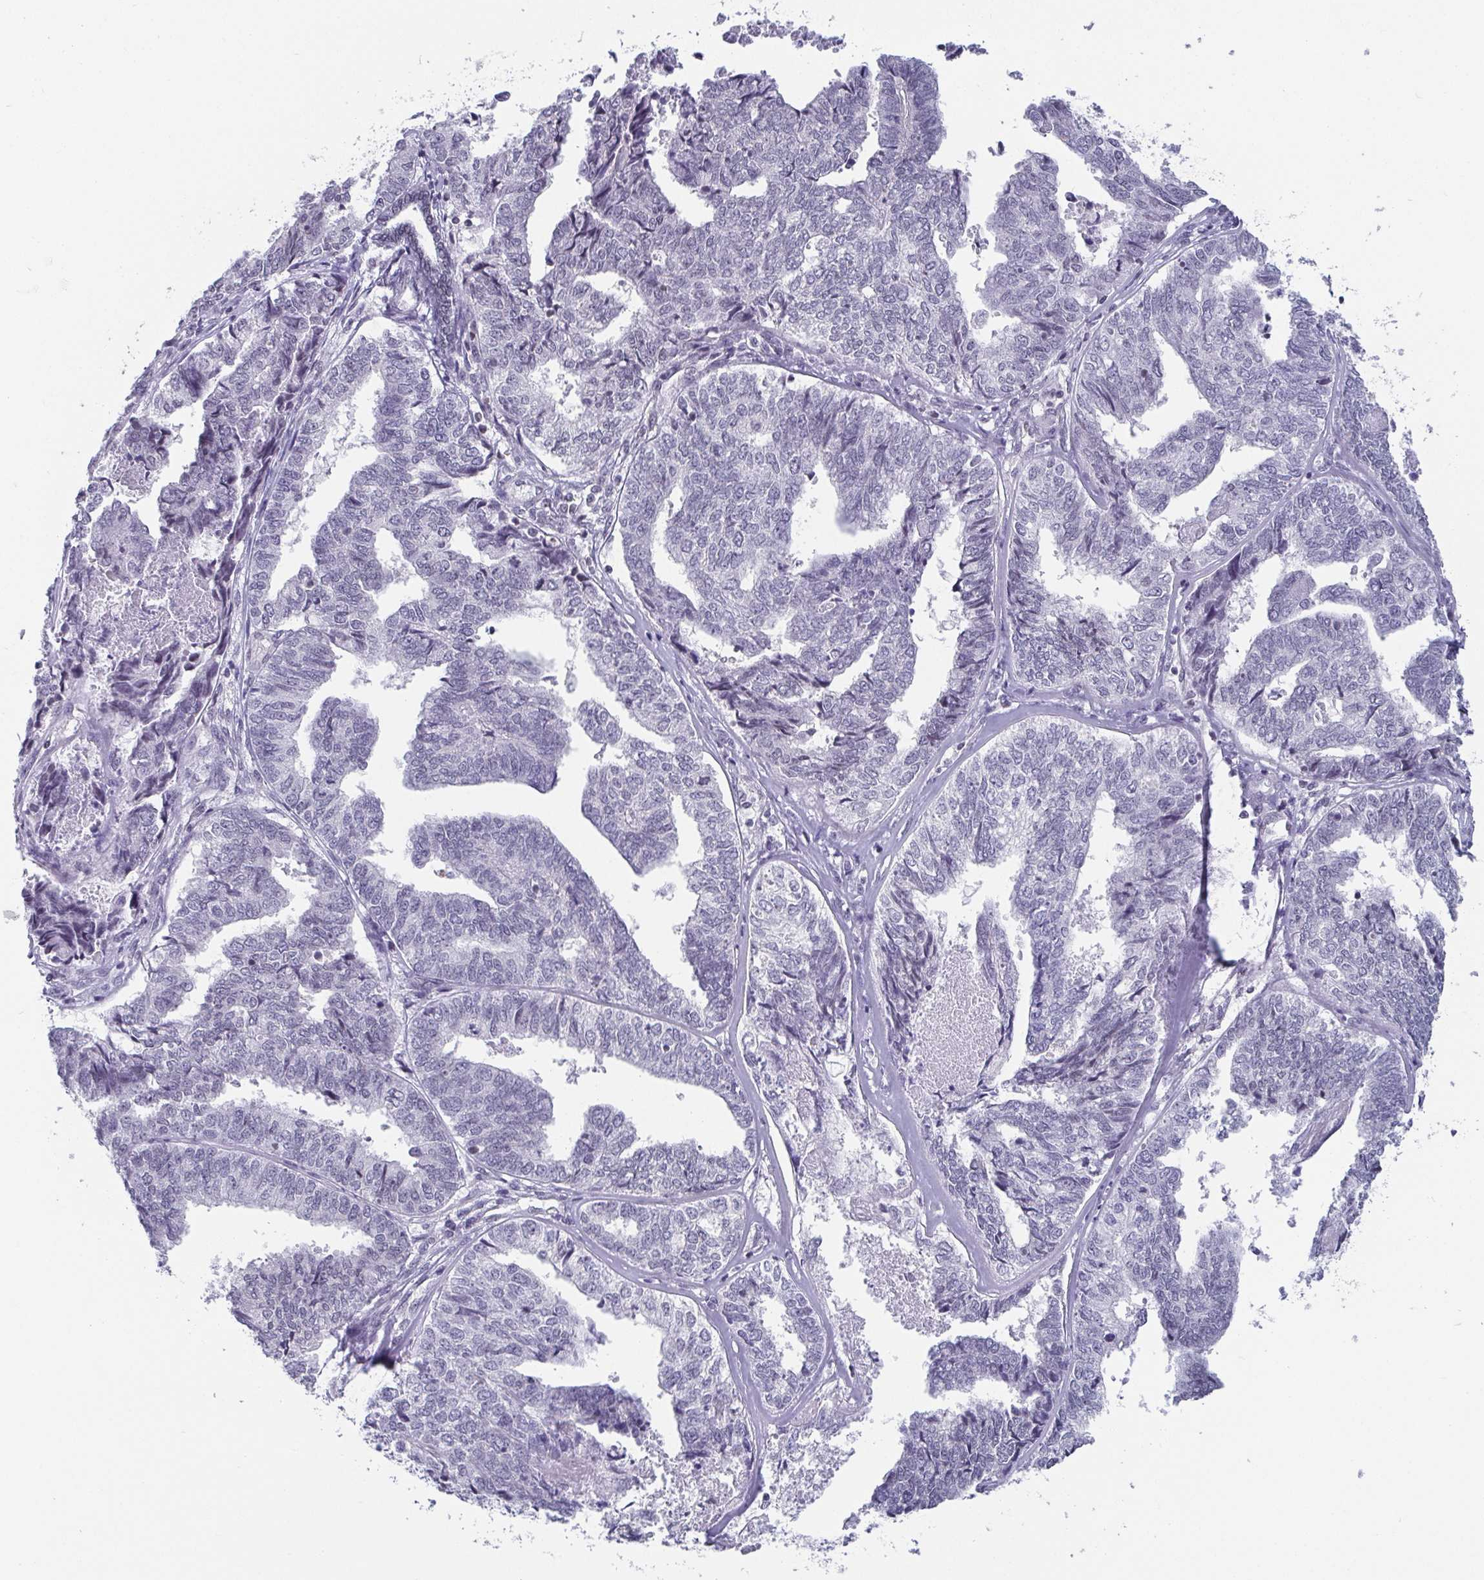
{"staining": {"intensity": "negative", "quantity": "none", "location": "none"}, "tissue": "endometrial cancer", "cell_type": "Tumor cells", "image_type": "cancer", "snomed": [{"axis": "morphology", "description": "Adenocarcinoma, NOS"}, {"axis": "topography", "description": "Endometrium"}], "caption": "Tumor cells show no significant protein expression in adenocarcinoma (endometrial). (Stains: DAB (3,3'-diaminobenzidine) immunohistochemistry (IHC) with hematoxylin counter stain, Microscopy: brightfield microscopy at high magnification).", "gene": "CTCF", "patient": {"sex": "female", "age": 73}}